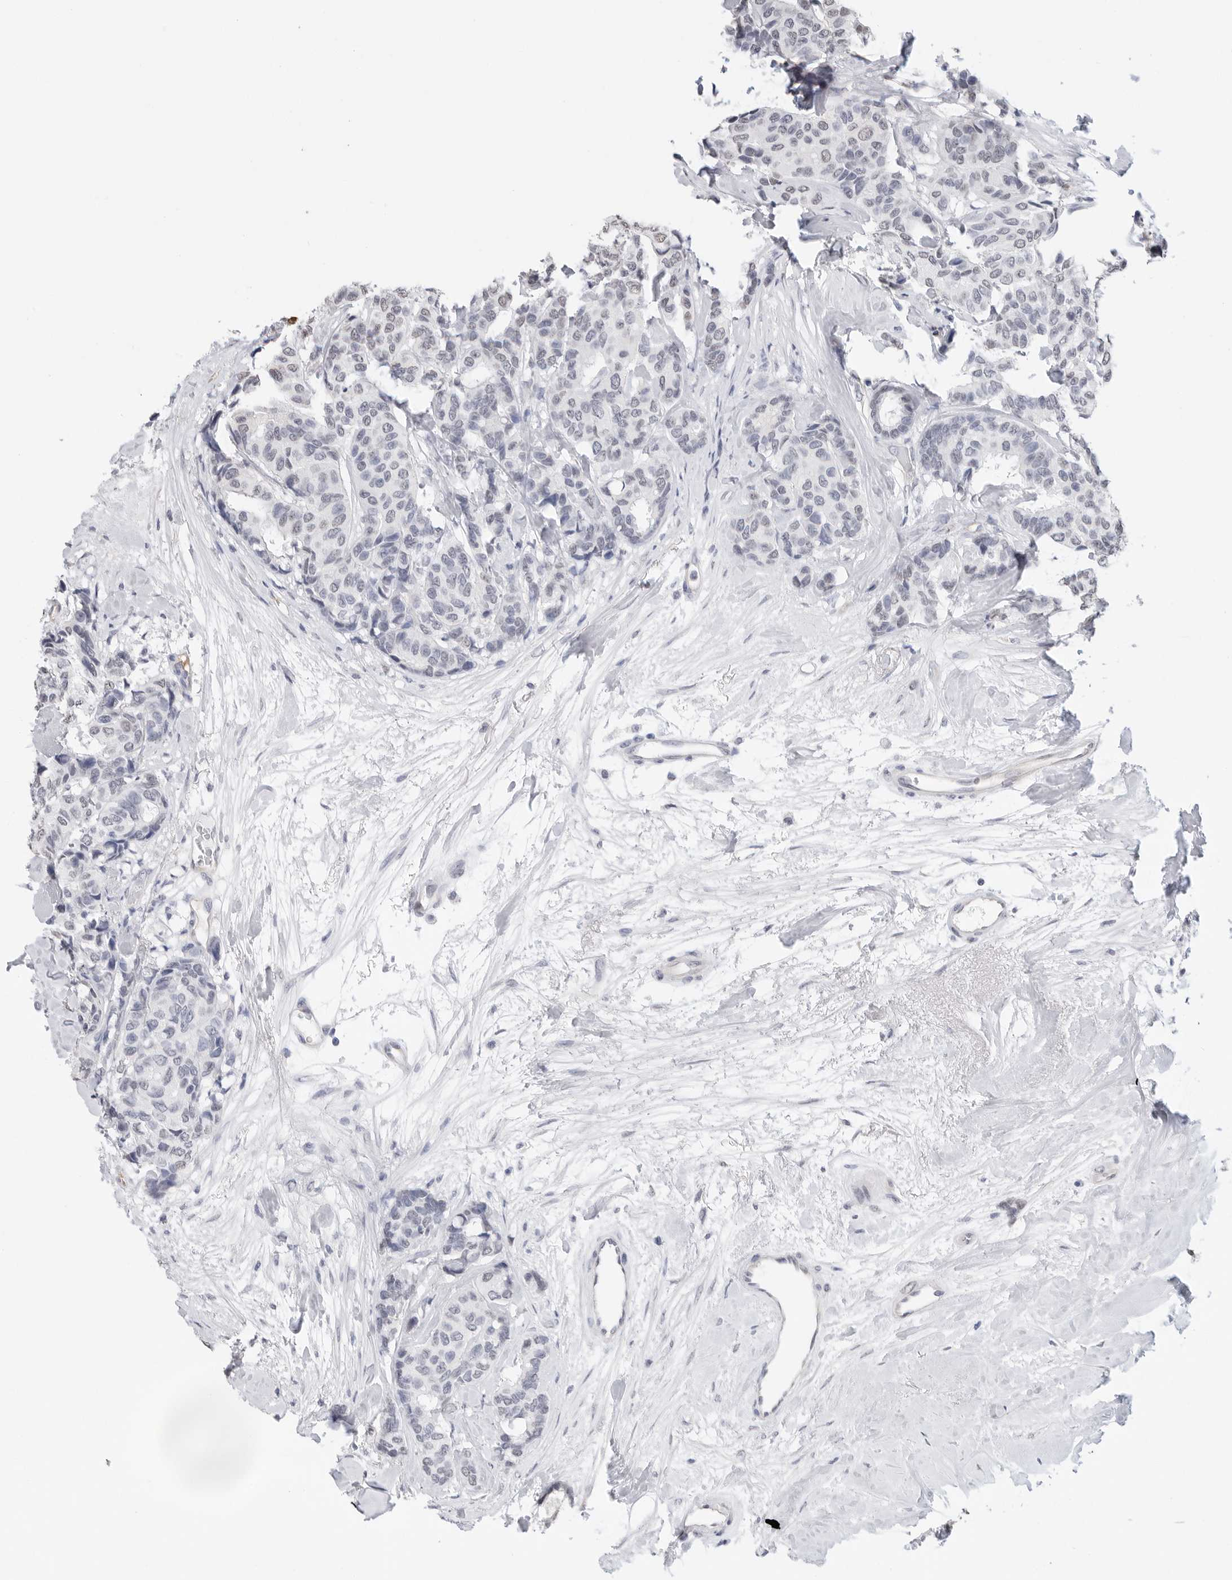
{"staining": {"intensity": "negative", "quantity": "none", "location": "none"}, "tissue": "breast cancer", "cell_type": "Tumor cells", "image_type": "cancer", "snomed": [{"axis": "morphology", "description": "Duct carcinoma"}, {"axis": "topography", "description": "Breast"}], "caption": "Protein analysis of breast cancer demonstrates no significant expression in tumor cells.", "gene": "ARHGEF10", "patient": {"sex": "female", "age": 87}}